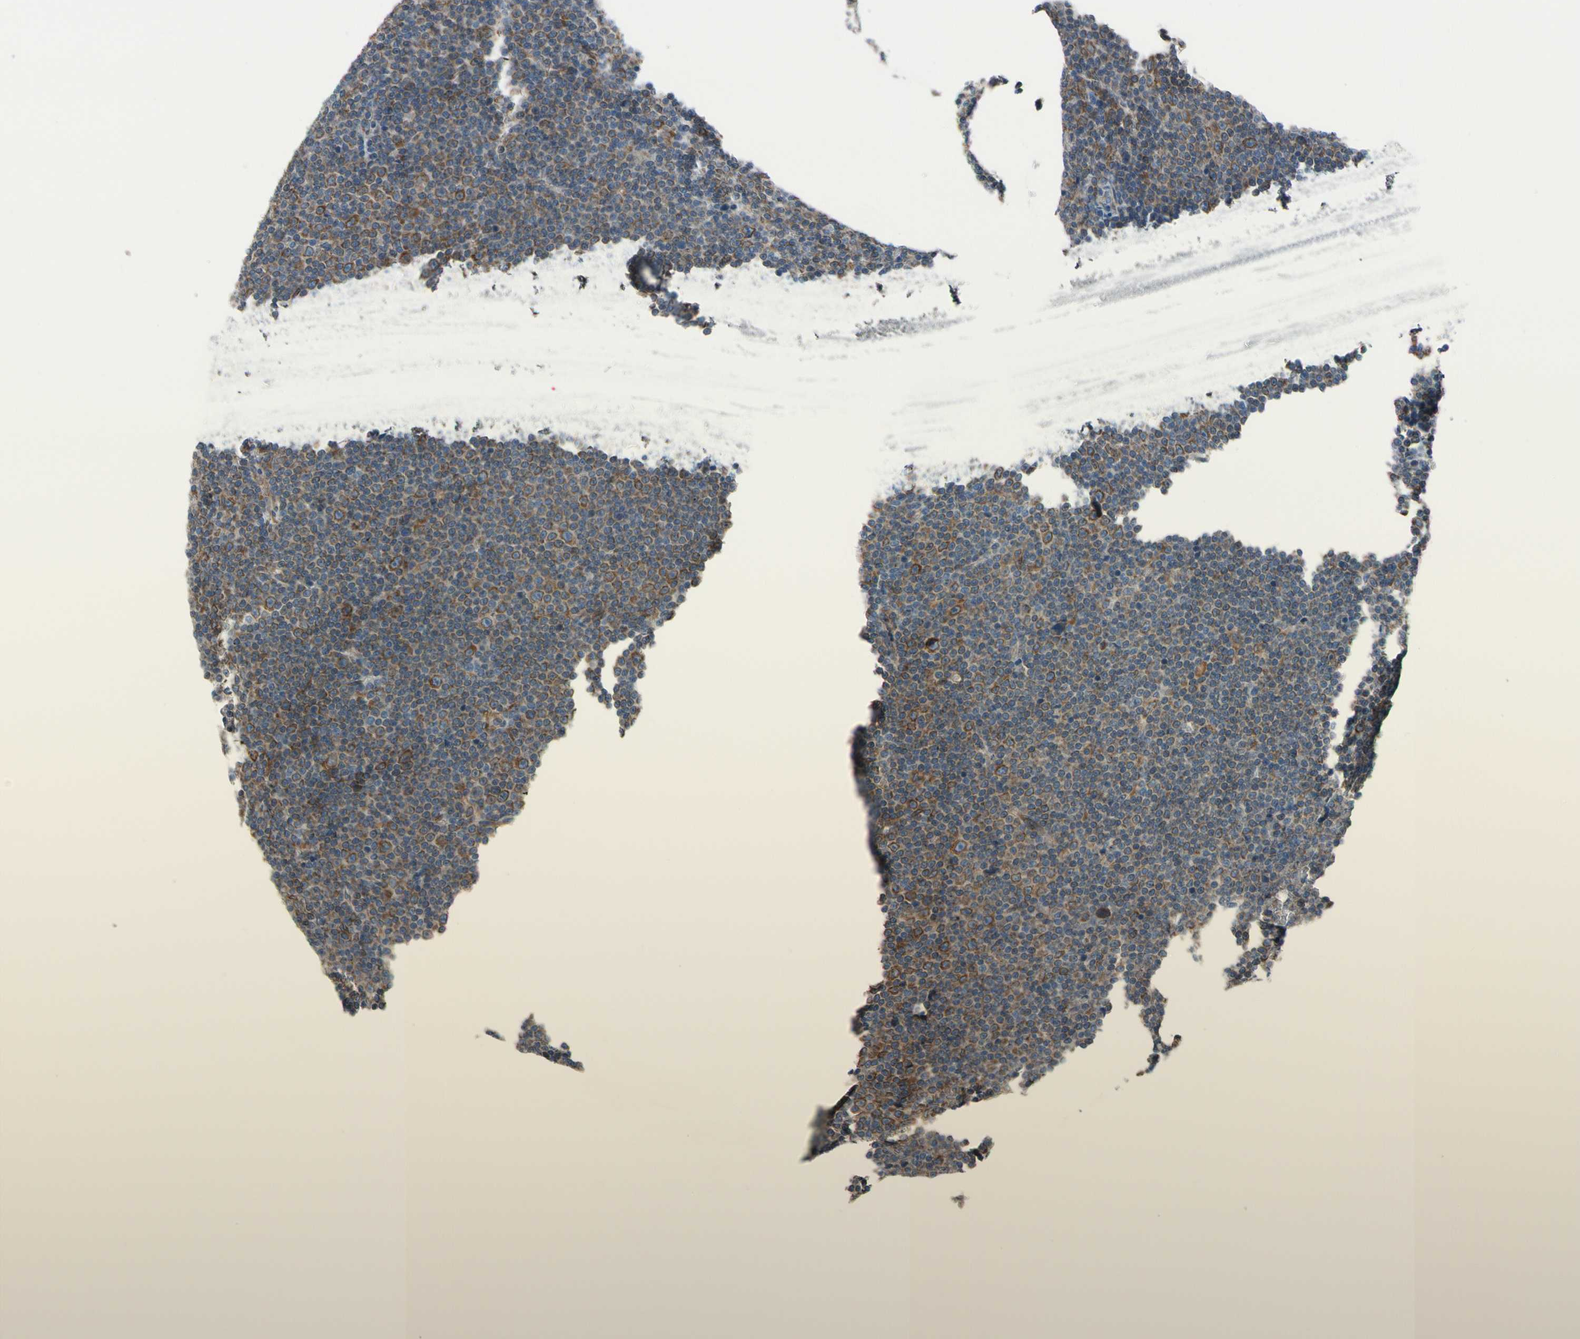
{"staining": {"intensity": "moderate", "quantity": "25%-75%", "location": "cytoplasmic/membranous"}, "tissue": "lymphoma", "cell_type": "Tumor cells", "image_type": "cancer", "snomed": [{"axis": "morphology", "description": "Malignant lymphoma, non-Hodgkin's type, Low grade"}, {"axis": "topography", "description": "Lymph node"}], "caption": "DAB (3,3'-diaminobenzidine) immunohistochemical staining of lymphoma reveals moderate cytoplasmic/membranous protein expression in about 25%-75% of tumor cells.", "gene": "CLCC1", "patient": {"sex": "female", "age": 67}}